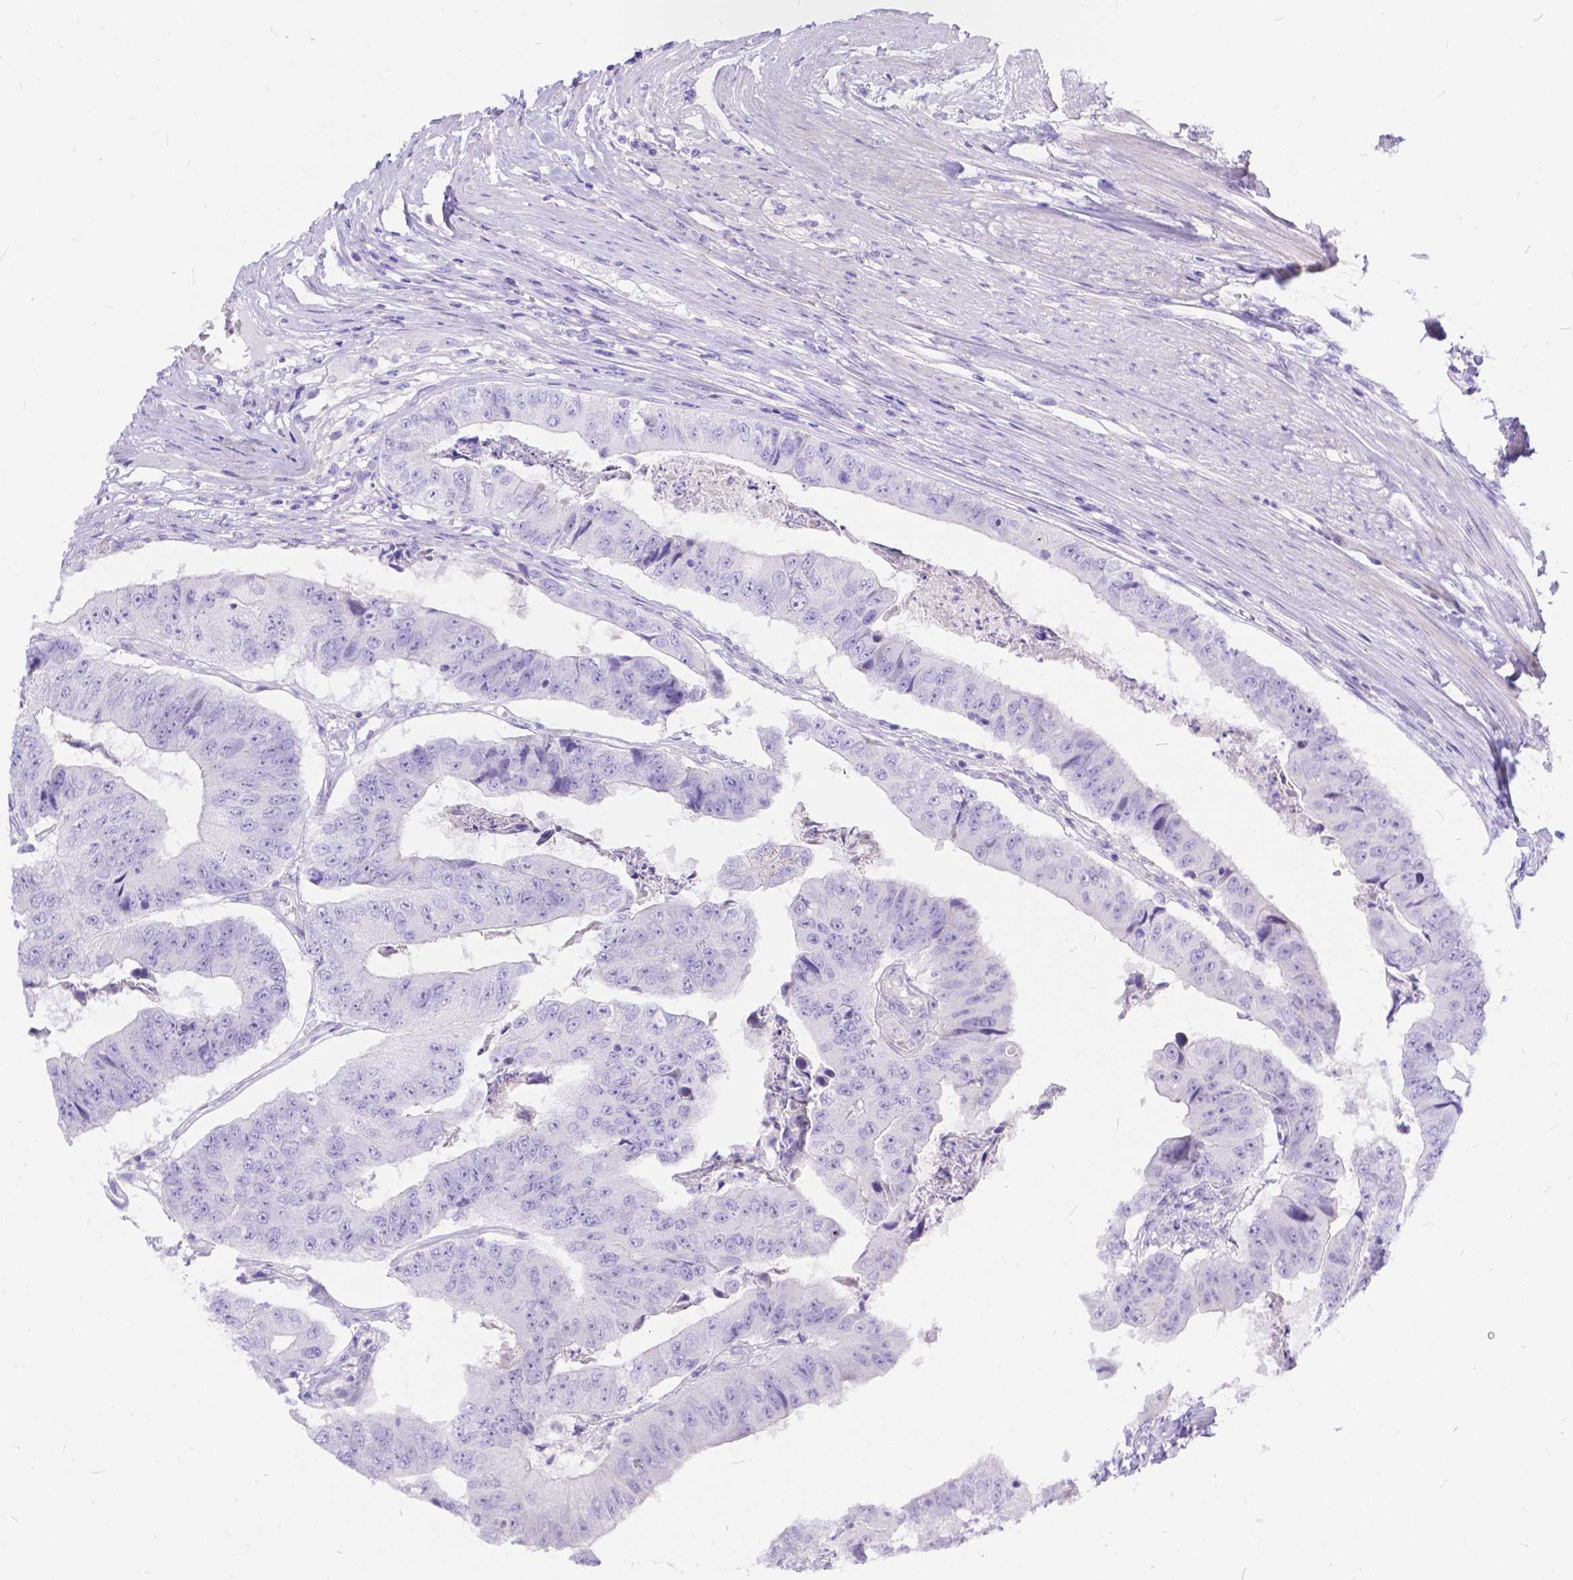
{"staining": {"intensity": "negative", "quantity": "none", "location": "none"}, "tissue": "colorectal cancer", "cell_type": "Tumor cells", "image_type": "cancer", "snomed": [{"axis": "morphology", "description": "Adenocarcinoma, NOS"}, {"axis": "topography", "description": "Colon"}], "caption": "A high-resolution image shows immunohistochemistry (IHC) staining of adenocarcinoma (colorectal), which shows no significant expression in tumor cells.", "gene": "KLHL10", "patient": {"sex": "female", "age": 67}}